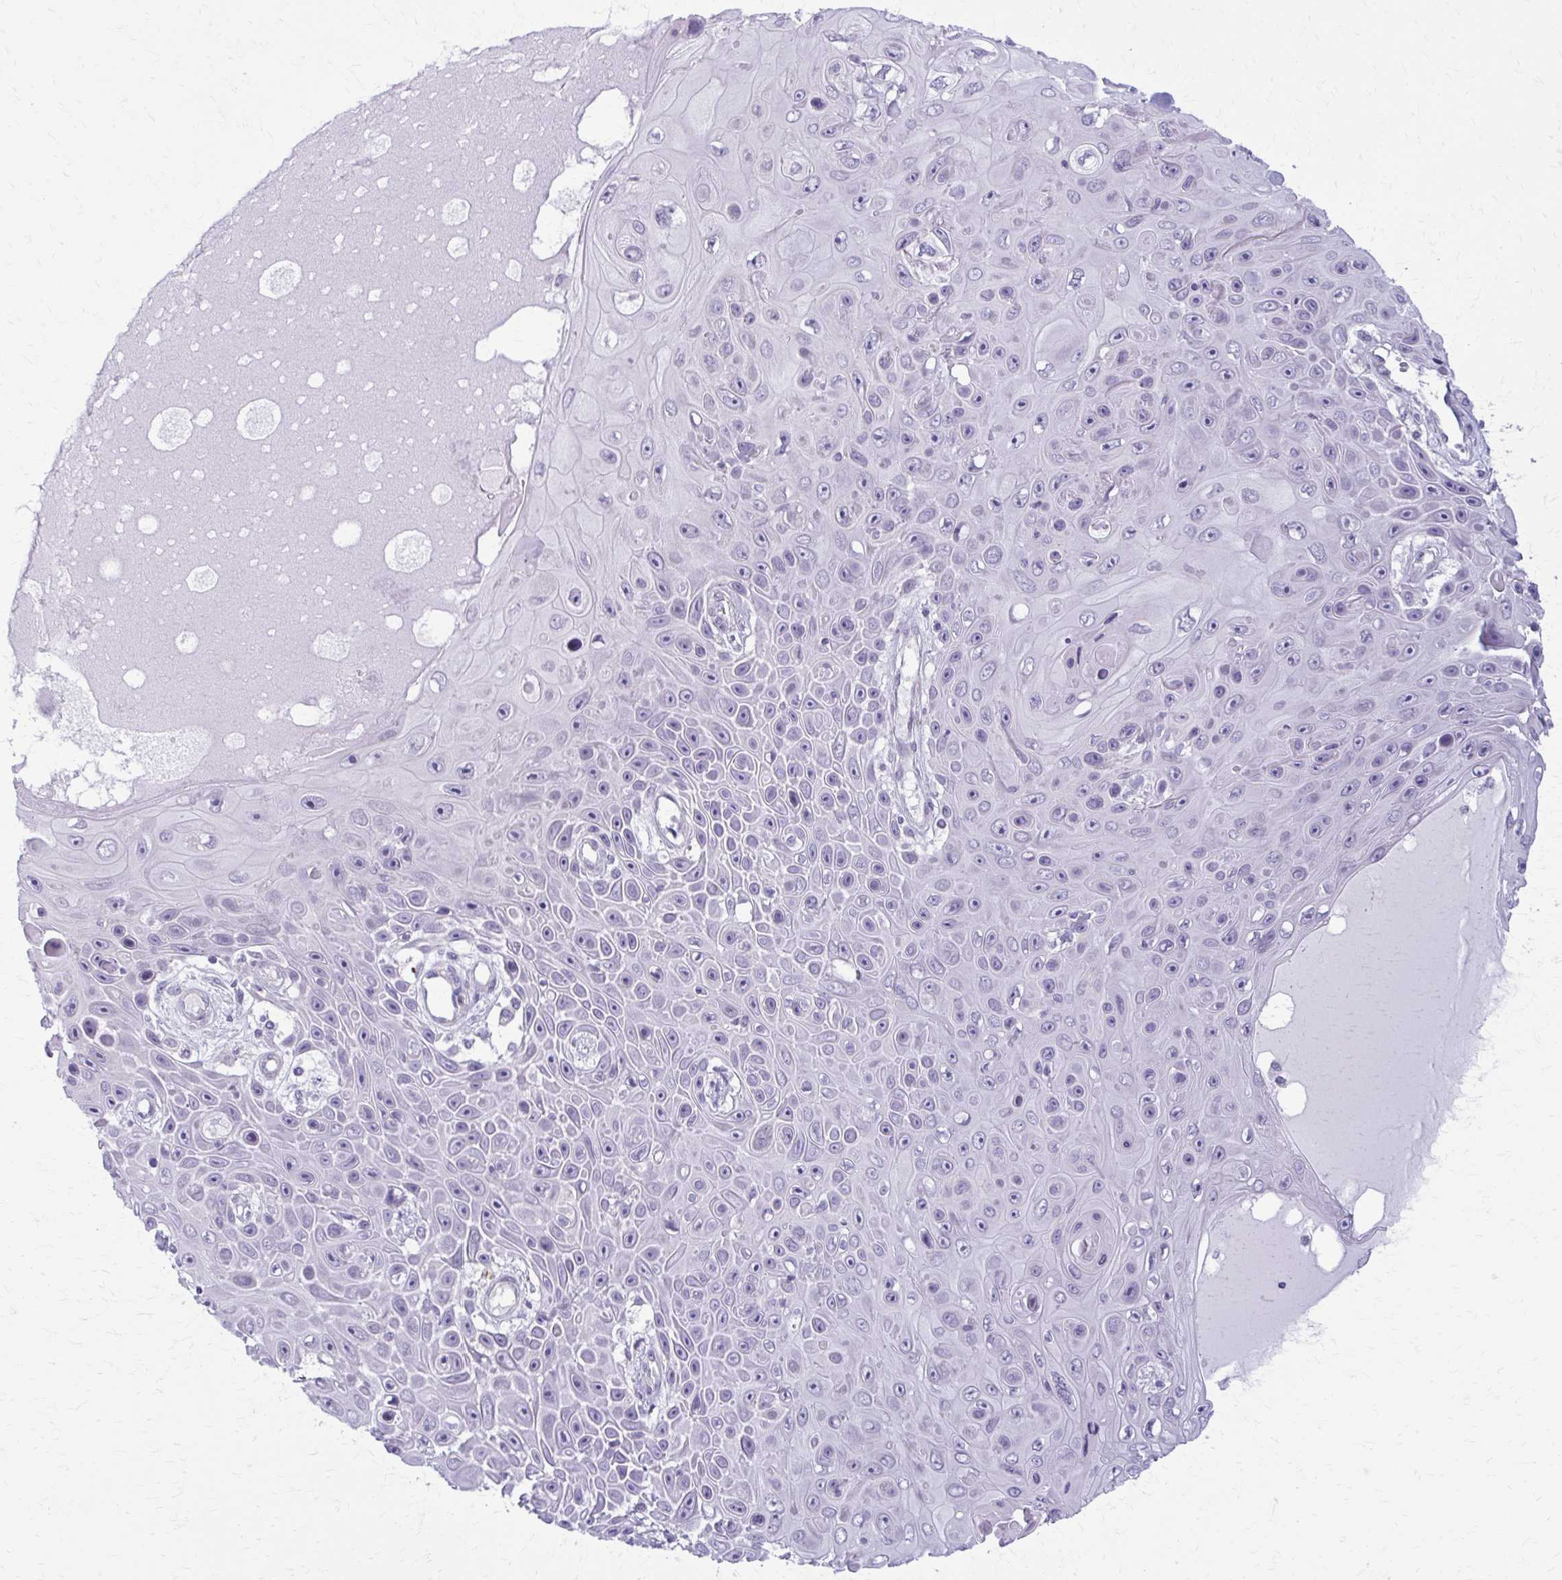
{"staining": {"intensity": "negative", "quantity": "none", "location": "none"}, "tissue": "skin cancer", "cell_type": "Tumor cells", "image_type": "cancer", "snomed": [{"axis": "morphology", "description": "Squamous cell carcinoma, NOS"}, {"axis": "topography", "description": "Skin"}], "caption": "Immunohistochemical staining of skin squamous cell carcinoma demonstrates no significant staining in tumor cells.", "gene": "CD38", "patient": {"sex": "male", "age": 82}}